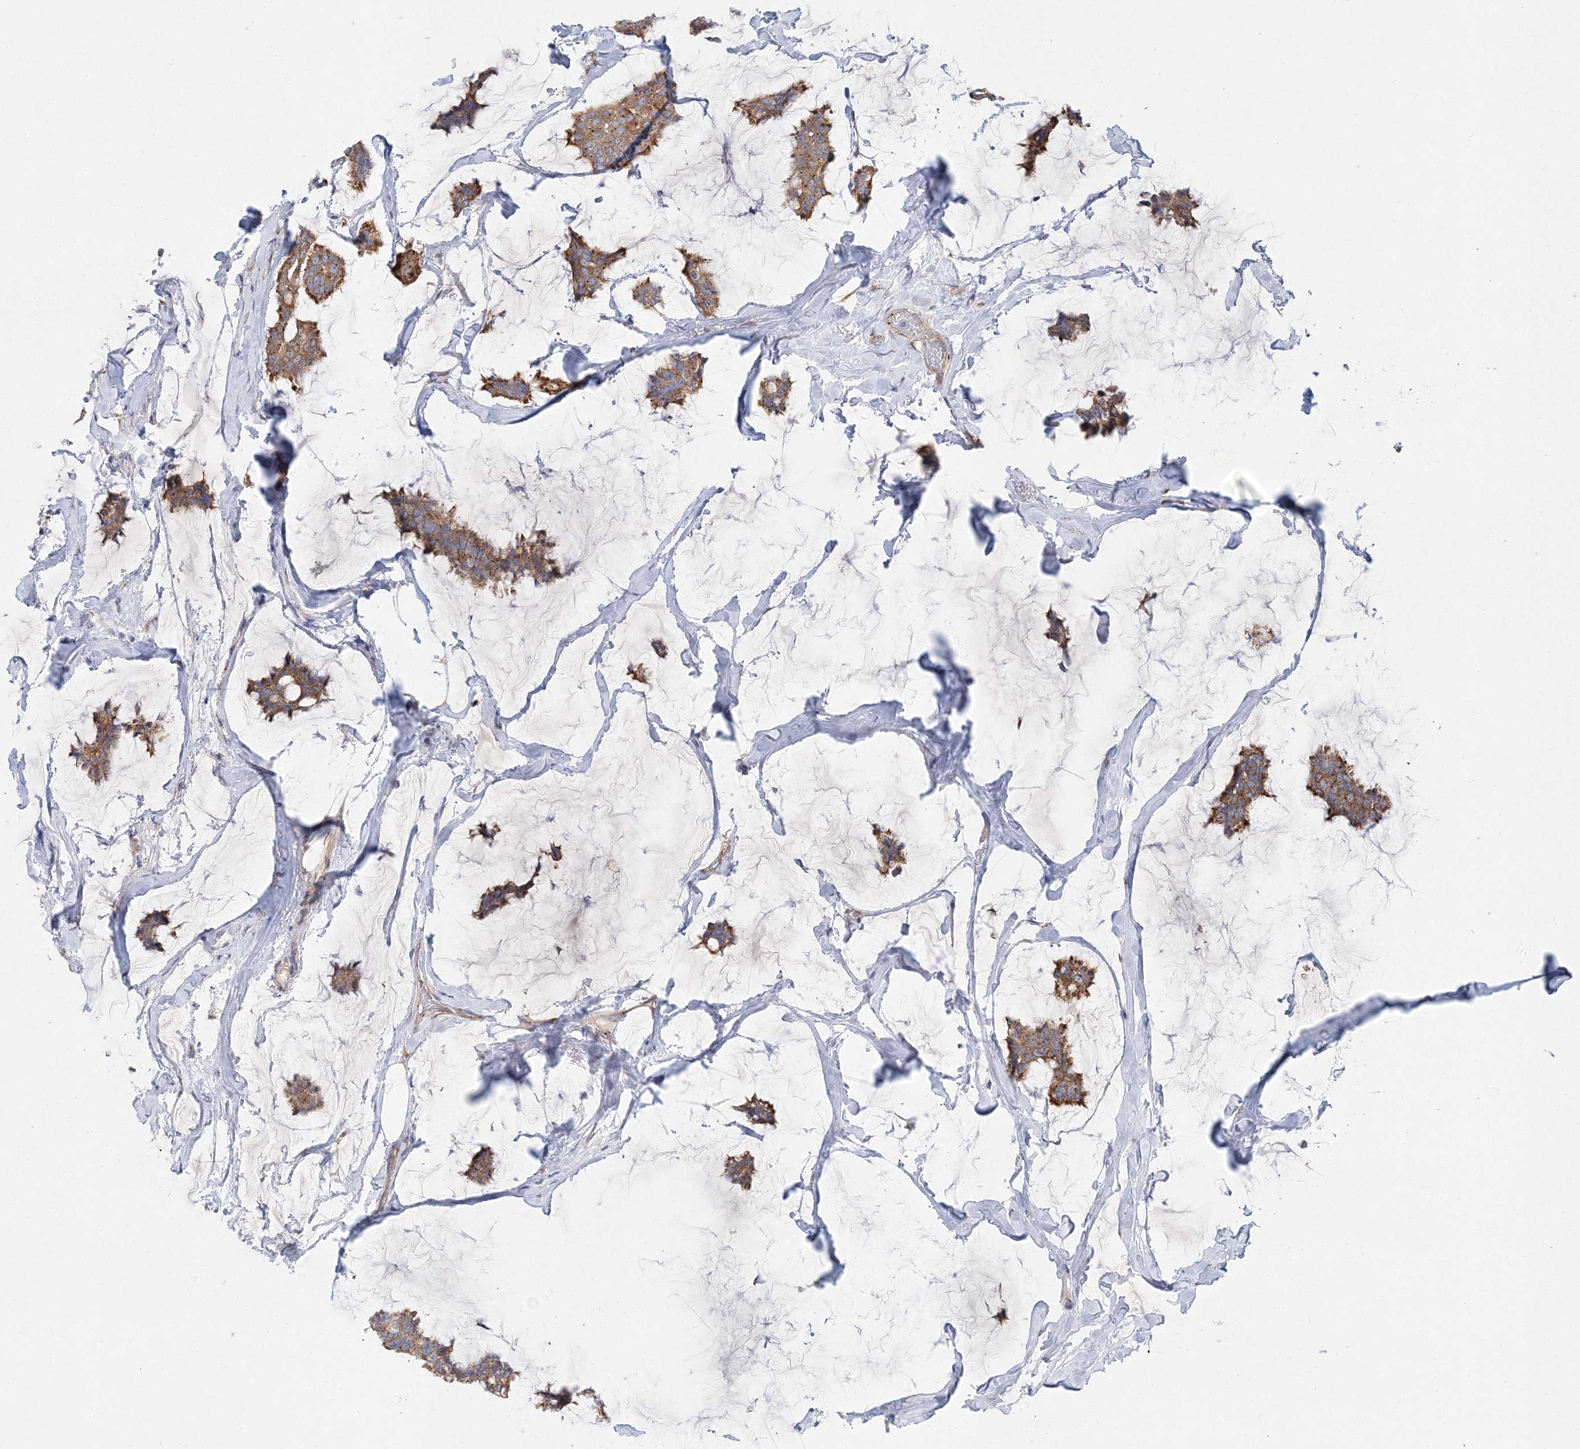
{"staining": {"intensity": "moderate", "quantity": ">75%", "location": "cytoplasmic/membranous"}, "tissue": "breast cancer", "cell_type": "Tumor cells", "image_type": "cancer", "snomed": [{"axis": "morphology", "description": "Duct carcinoma"}, {"axis": "topography", "description": "Breast"}], "caption": "Breast invasive ductal carcinoma stained for a protein (brown) demonstrates moderate cytoplasmic/membranous positive expression in about >75% of tumor cells.", "gene": "SEC23IP", "patient": {"sex": "female", "age": 93}}